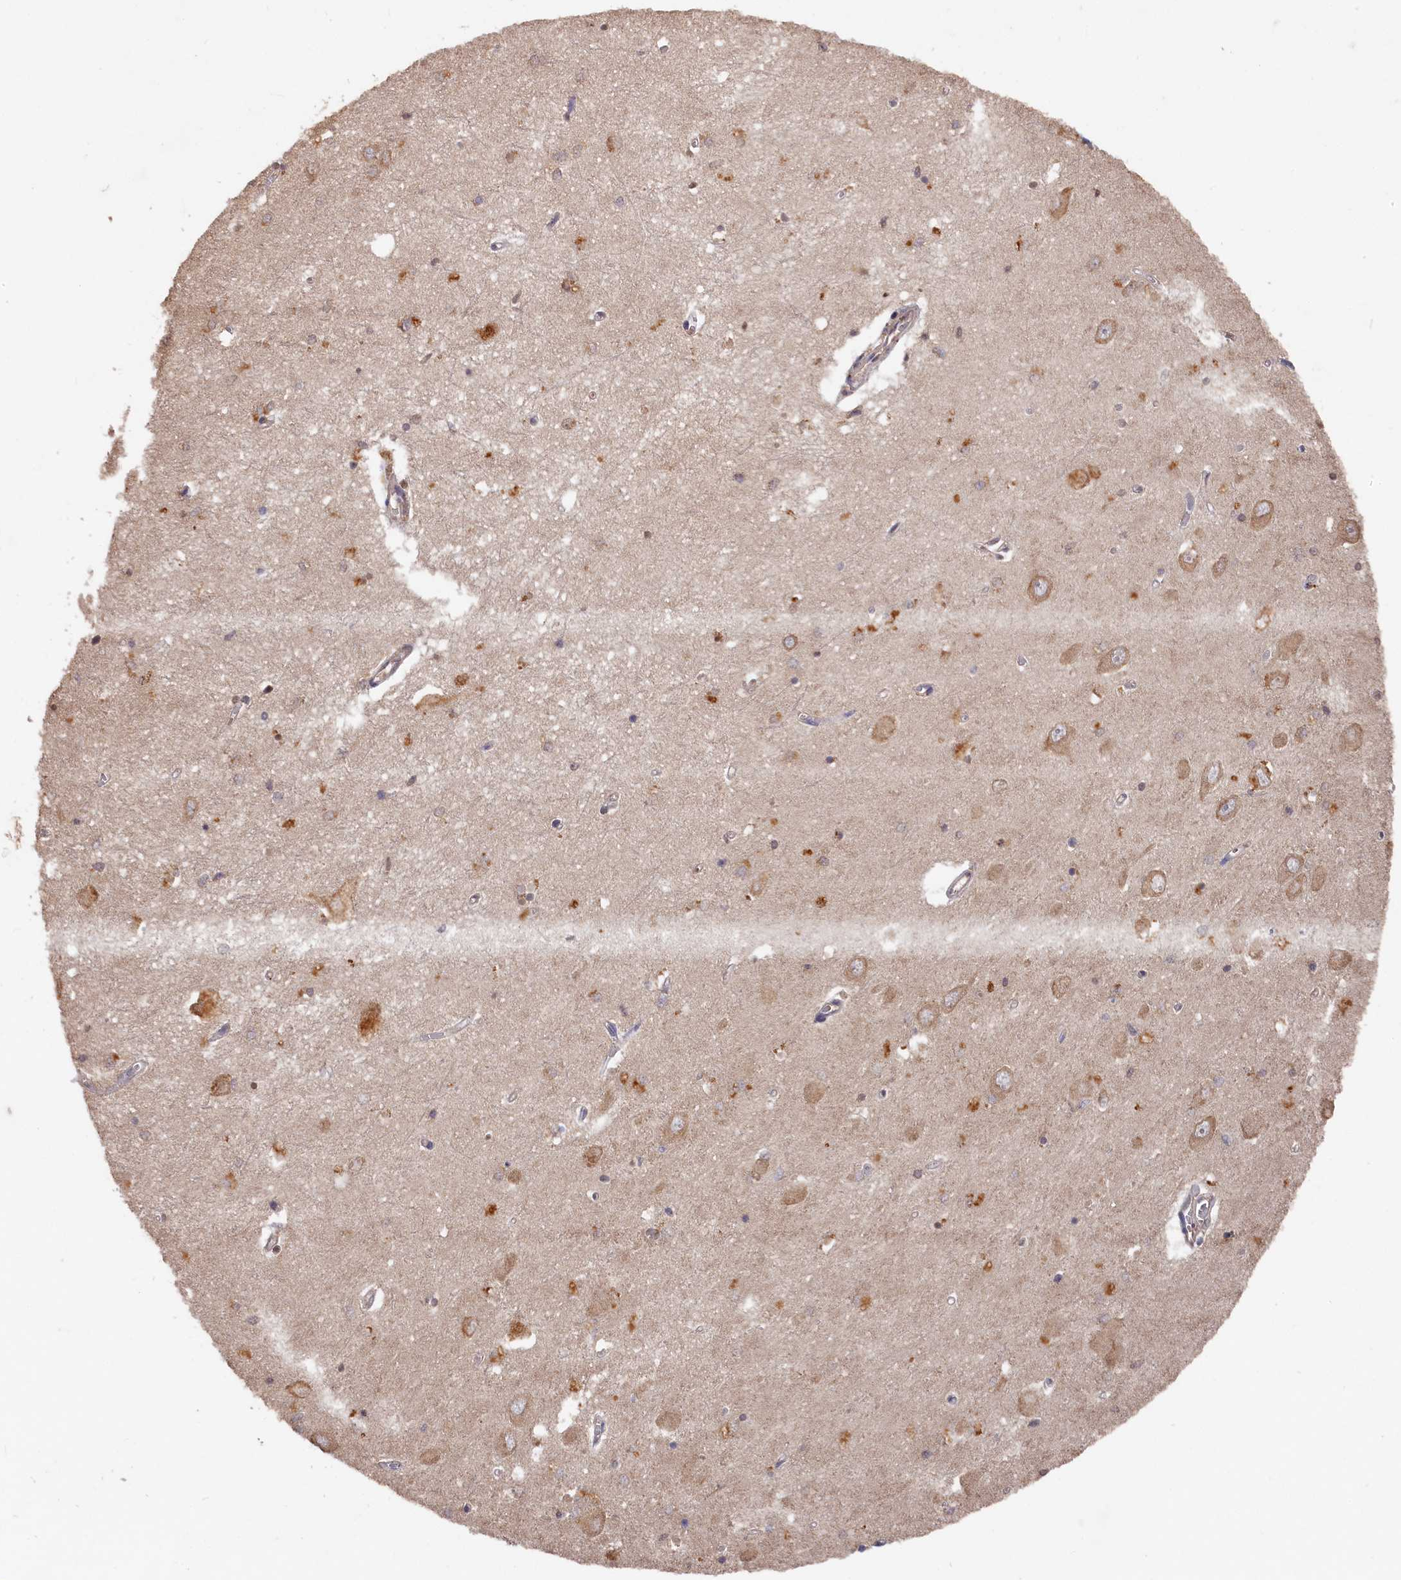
{"staining": {"intensity": "weak", "quantity": "25%-75%", "location": "cytoplasmic/membranous"}, "tissue": "hippocampus", "cell_type": "Glial cells", "image_type": "normal", "snomed": [{"axis": "morphology", "description": "Normal tissue, NOS"}, {"axis": "topography", "description": "Hippocampus"}], "caption": "Weak cytoplasmic/membranous staining is identified in approximately 25%-75% of glial cells in normal hippocampus.", "gene": "DHRS11", "patient": {"sex": "male", "age": 70}}